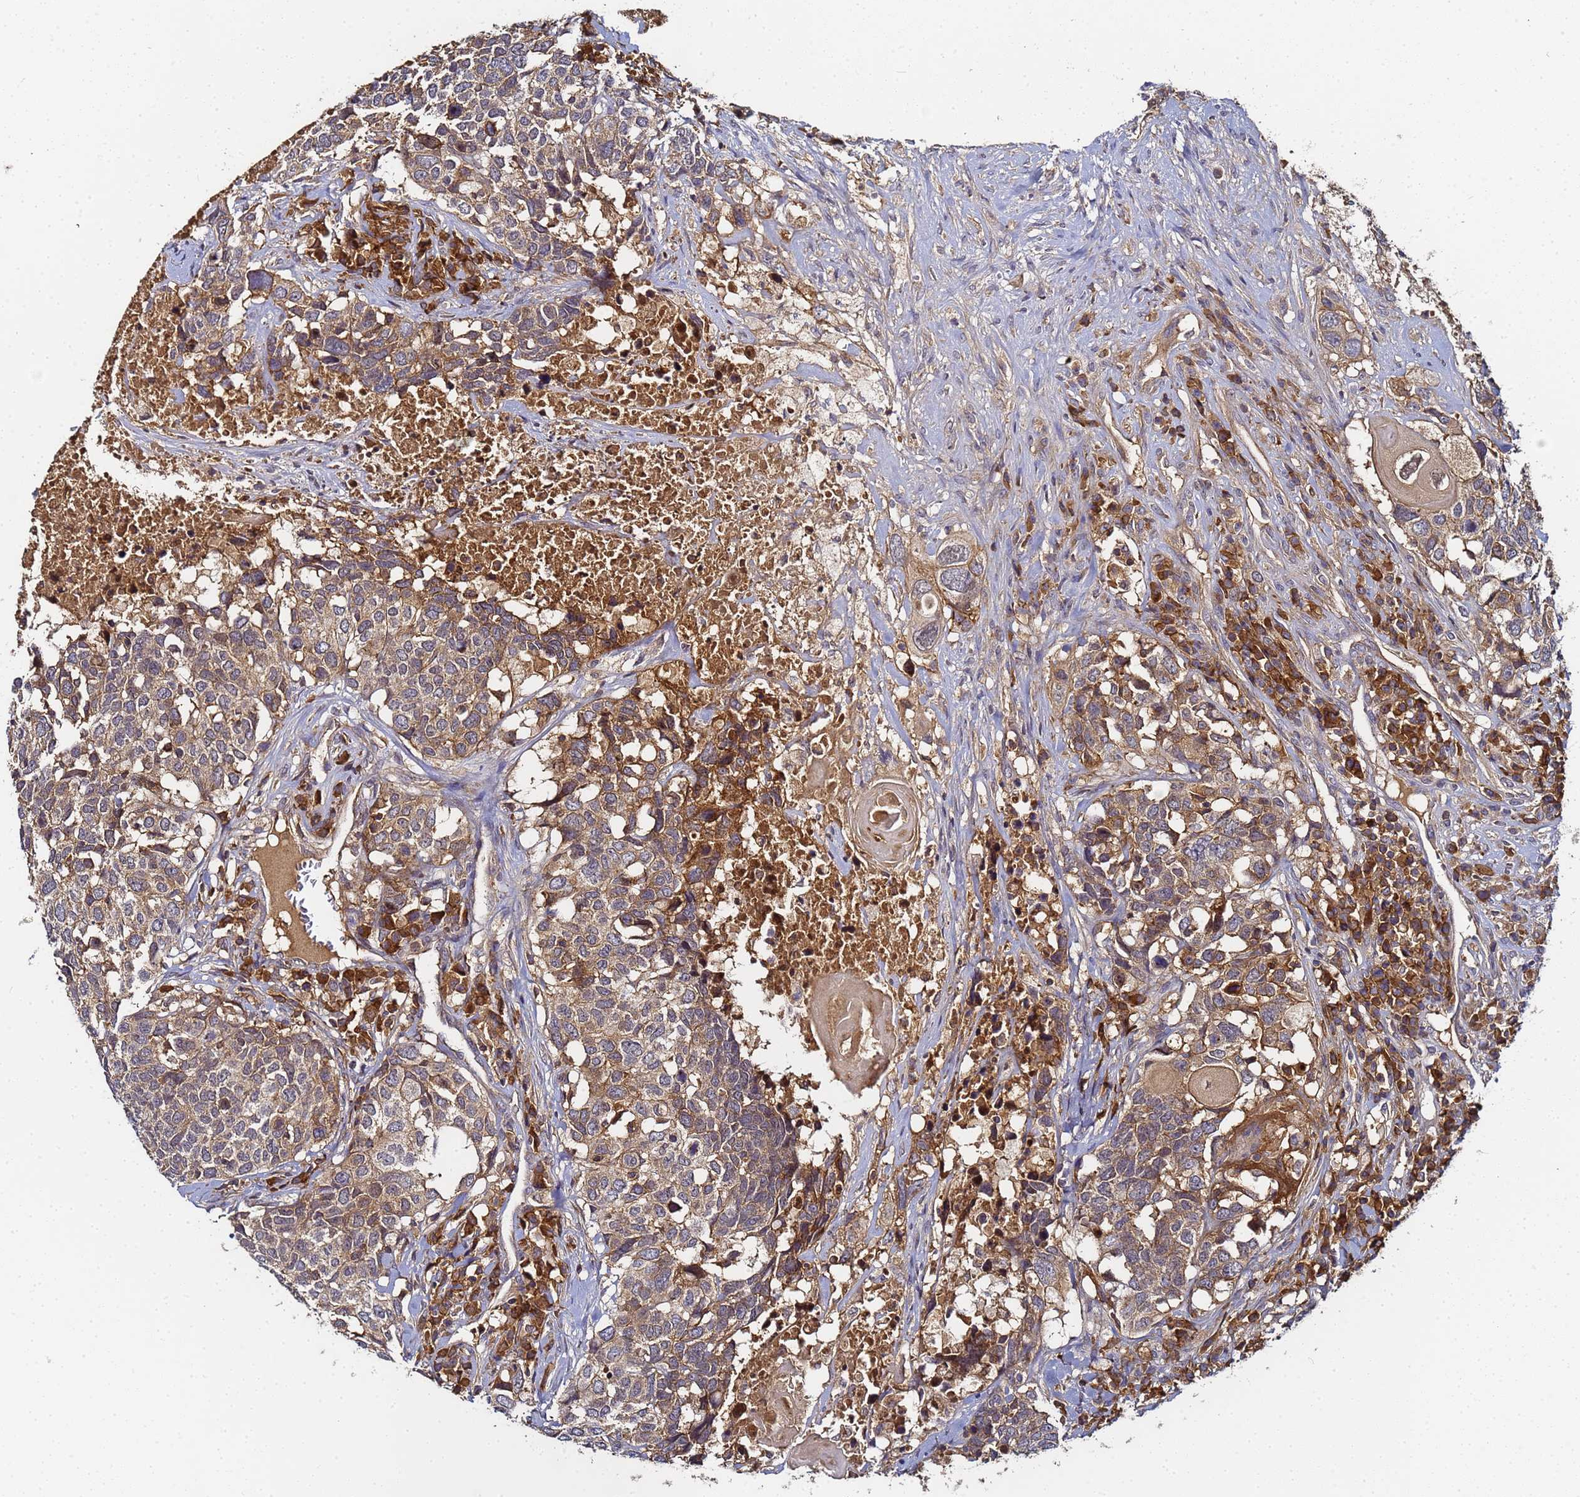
{"staining": {"intensity": "moderate", "quantity": ">75%", "location": "cytoplasmic/membranous"}, "tissue": "head and neck cancer", "cell_type": "Tumor cells", "image_type": "cancer", "snomed": [{"axis": "morphology", "description": "Squamous cell carcinoma, NOS"}, {"axis": "topography", "description": "Head-Neck"}], "caption": "This histopathology image displays IHC staining of human head and neck squamous cell carcinoma, with medium moderate cytoplasmic/membranous expression in about >75% of tumor cells.", "gene": "LRRC69", "patient": {"sex": "male", "age": 66}}